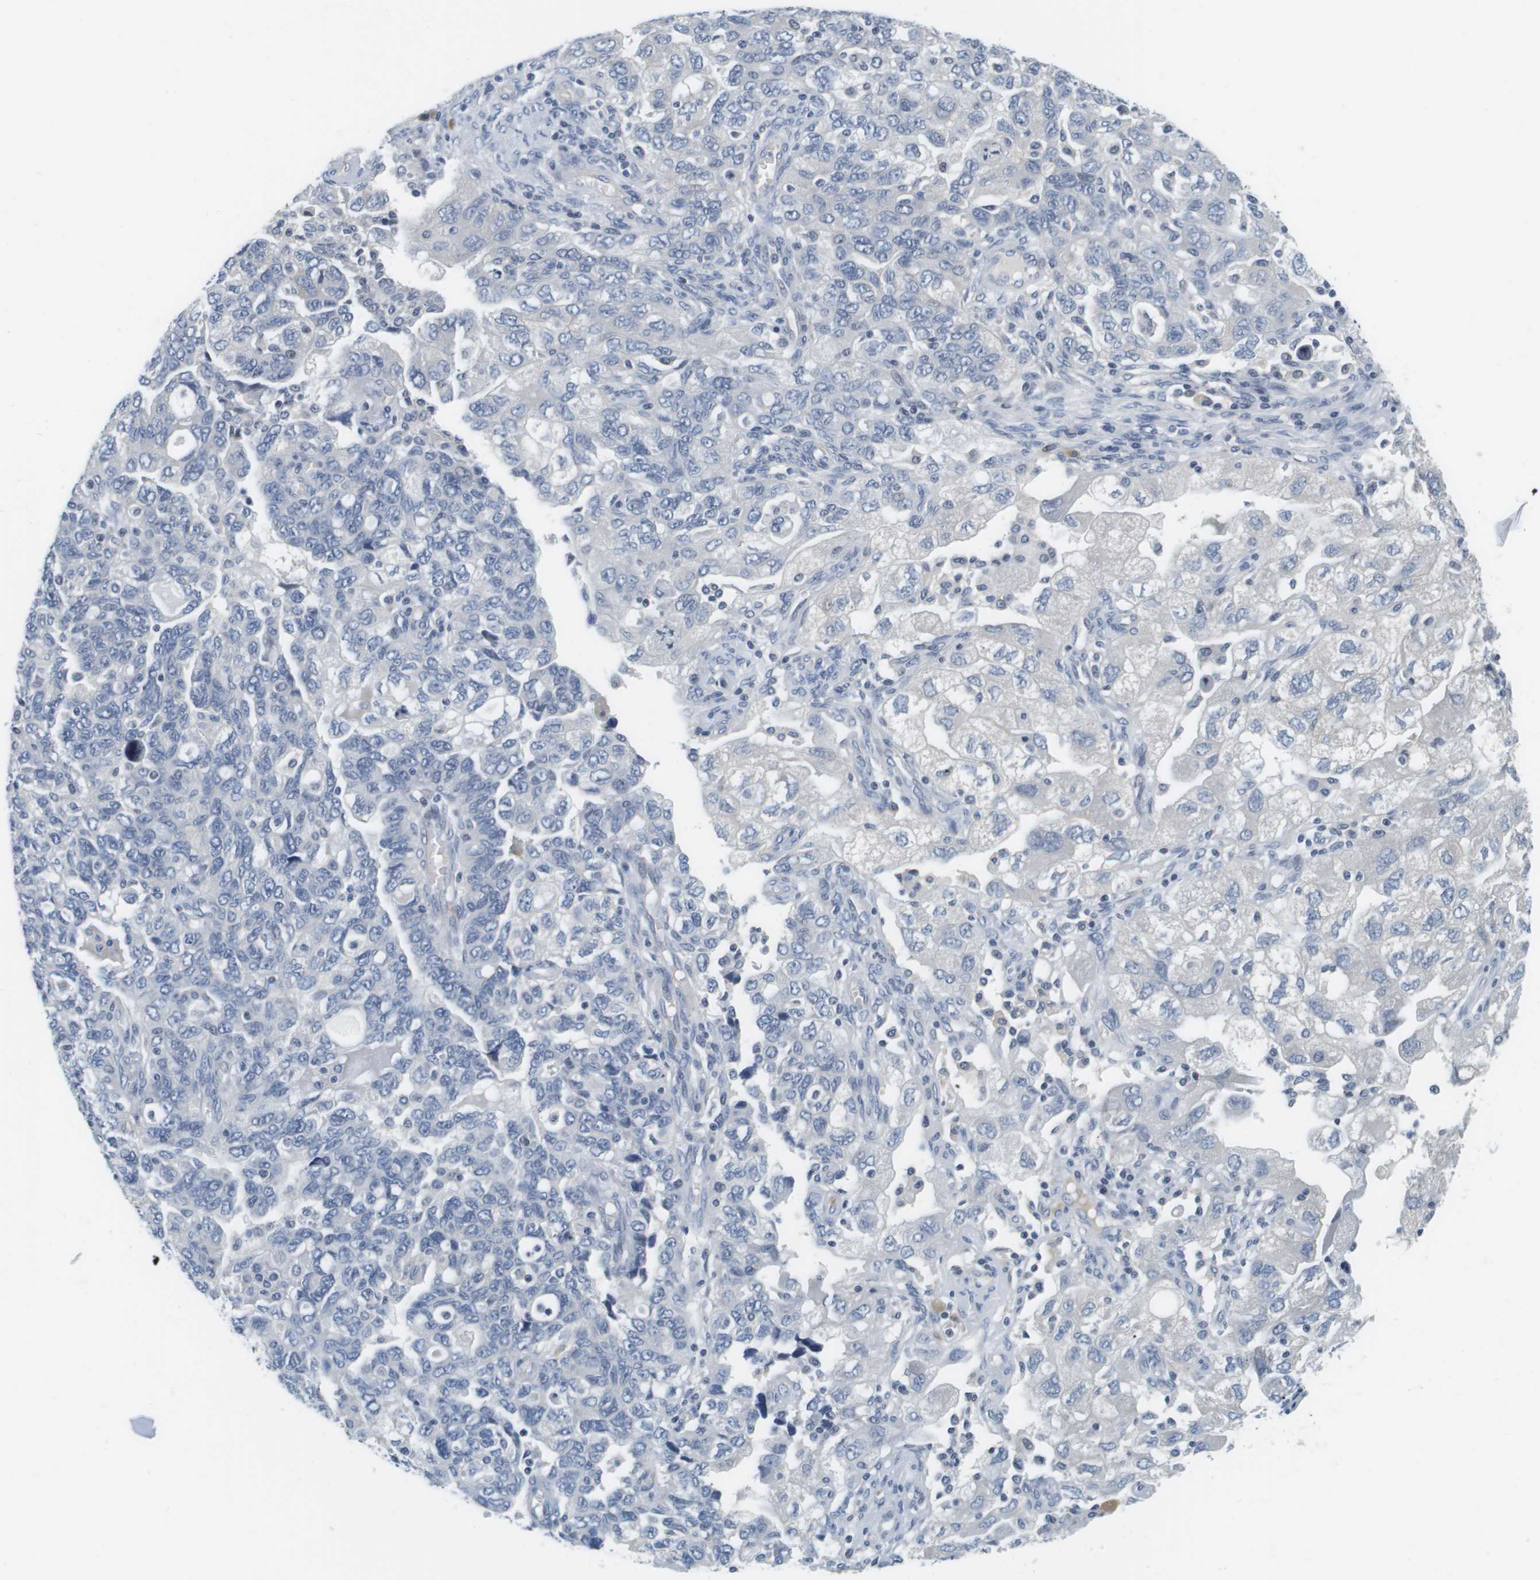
{"staining": {"intensity": "negative", "quantity": "none", "location": "none"}, "tissue": "ovarian cancer", "cell_type": "Tumor cells", "image_type": "cancer", "snomed": [{"axis": "morphology", "description": "Carcinoma, NOS"}, {"axis": "morphology", "description": "Cystadenocarcinoma, serous, NOS"}, {"axis": "topography", "description": "Ovary"}], "caption": "Photomicrograph shows no protein staining in tumor cells of ovarian cancer (serous cystadenocarcinoma) tissue.", "gene": "KCNJ5", "patient": {"sex": "female", "age": 69}}